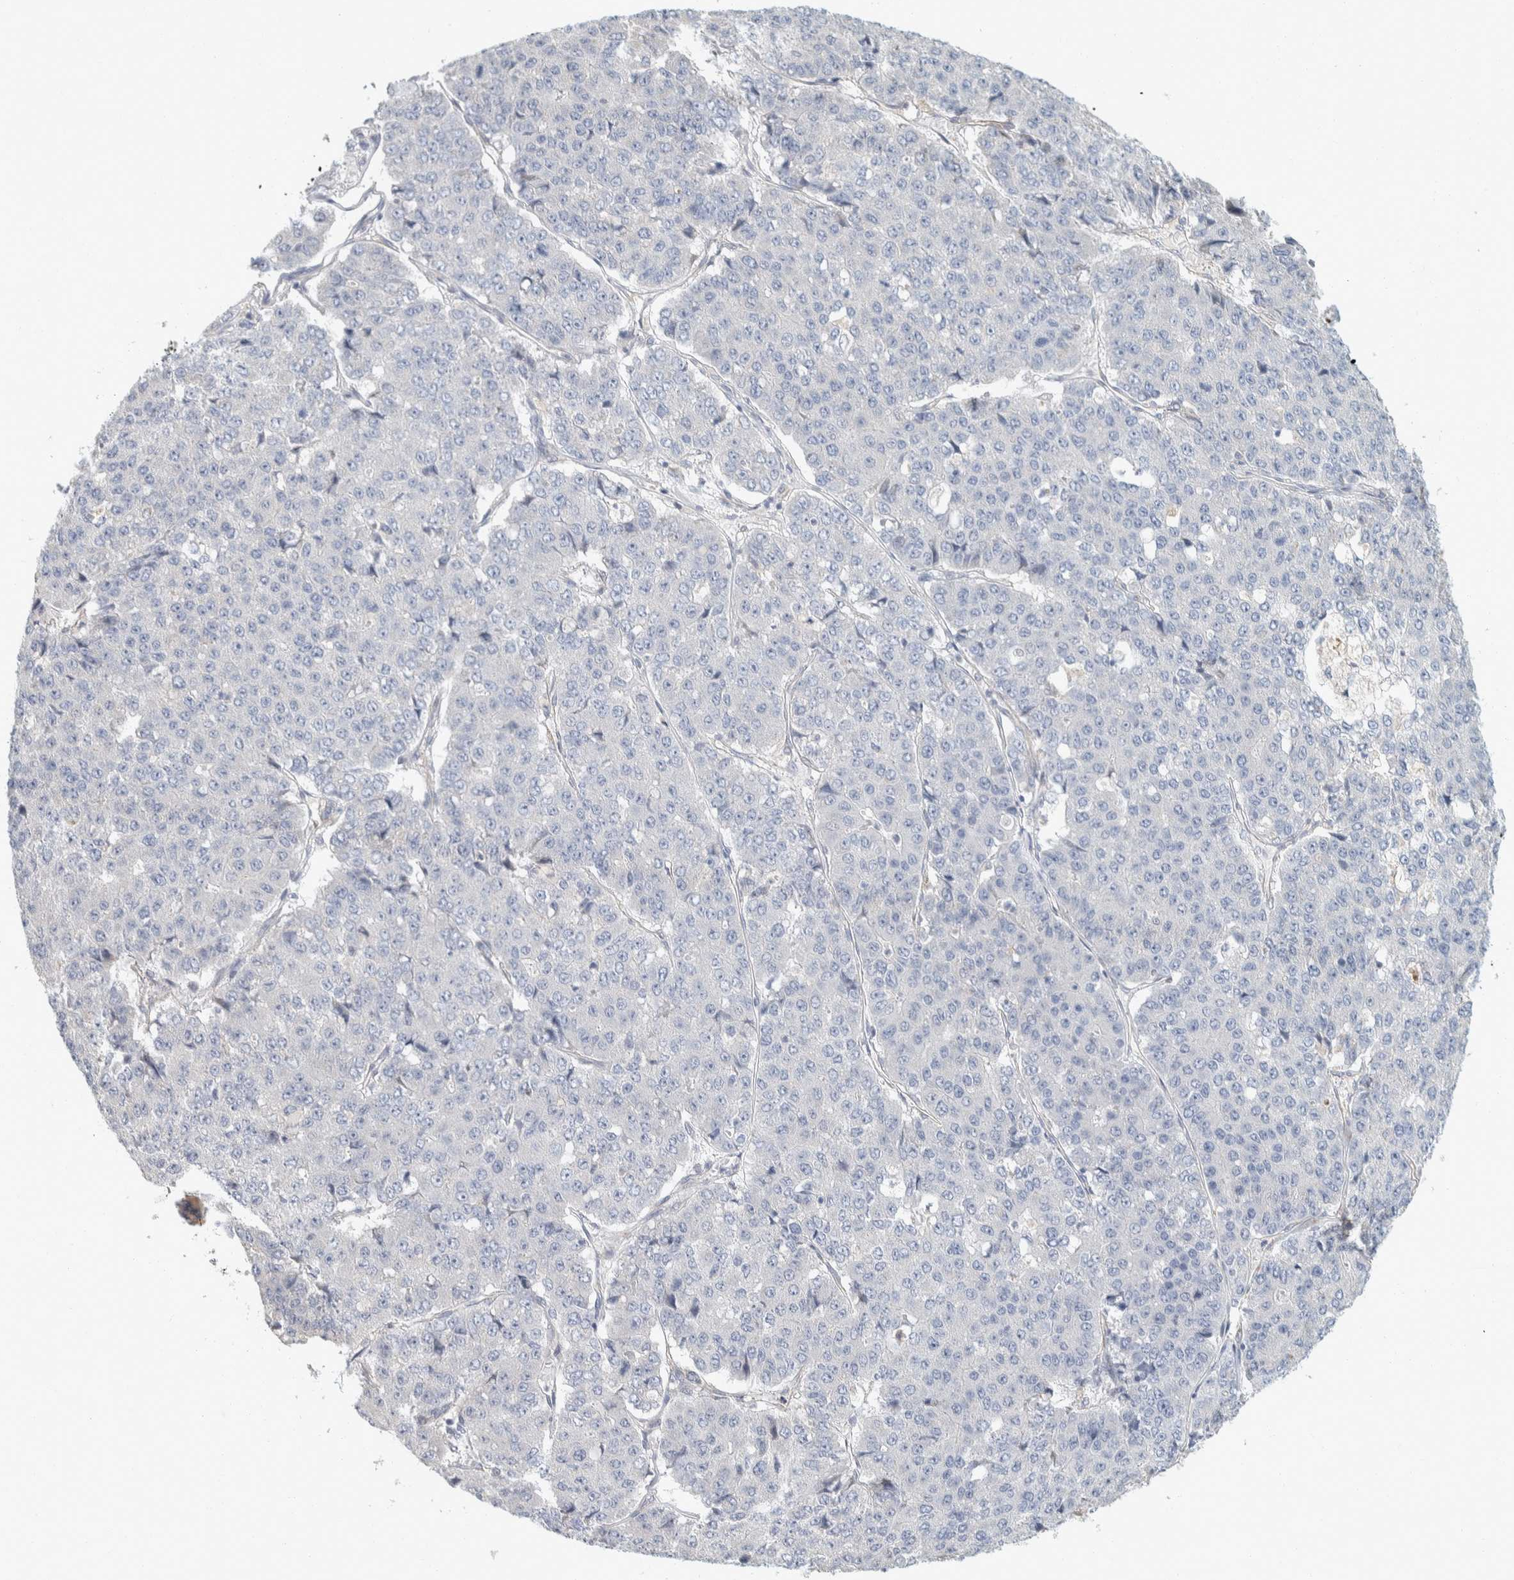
{"staining": {"intensity": "negative", "quantity": "none", "location": "none"}, "tissue": "pancreatic cancer", "cell_type": "Tumor cells", "image_type": "cancer", "snomed": [{"axis": "morphology", "description": "Adenocarcinoma, NOS"}, {"axis": "topography", "description": "Pancreas"}], "caption": "Immunohistochemistry image of neoplastic tissue: human adenocarcinoma (pancreatic) stained with DAB (3,3'-diaminobenzidine) shows no significant protein positivity in tumor cells.", "gene": "CDR2", "patient": {"sex": "male", "age": 50}}